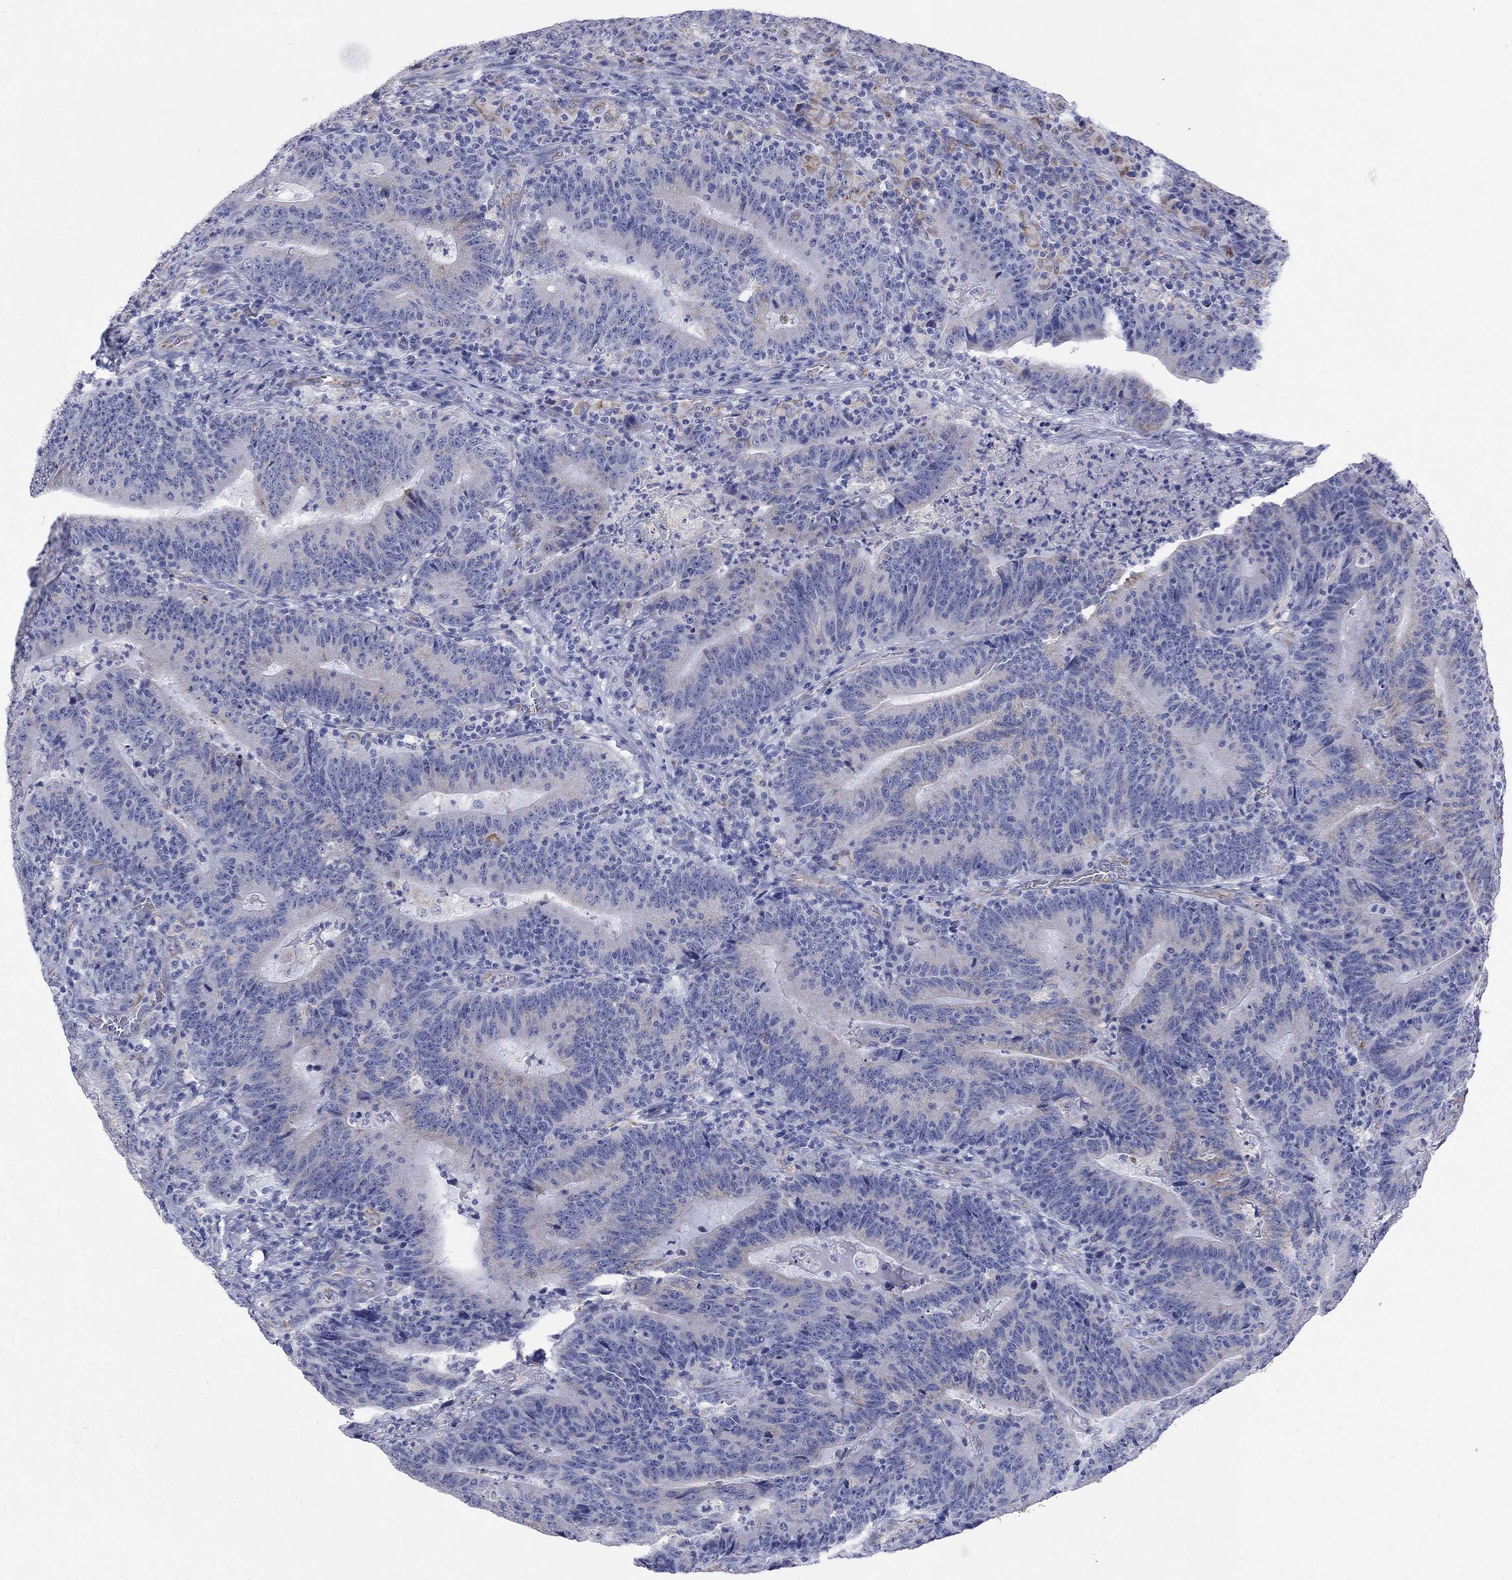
{"staining": {"intensity": "negative", "quantity": "none", "location": "none"}, "tissue": "colorectal cancer", "cell_type": "Tumor cells", "image_type": "cancer", "snomed": [{"axis": "morphology", "description": "Adenocarcinoma, NOS"}, {"axis": "topography", "description": "Colon"}], "caption": "This micrograph is of colorectal adenocarcinoma stained with IHC to label a protein in brown with the nuclei are counter-stained blue. There is no positivity in tumor cells.", "gene": "MGST3", "patient": {"sex": "female", "age": 75}}